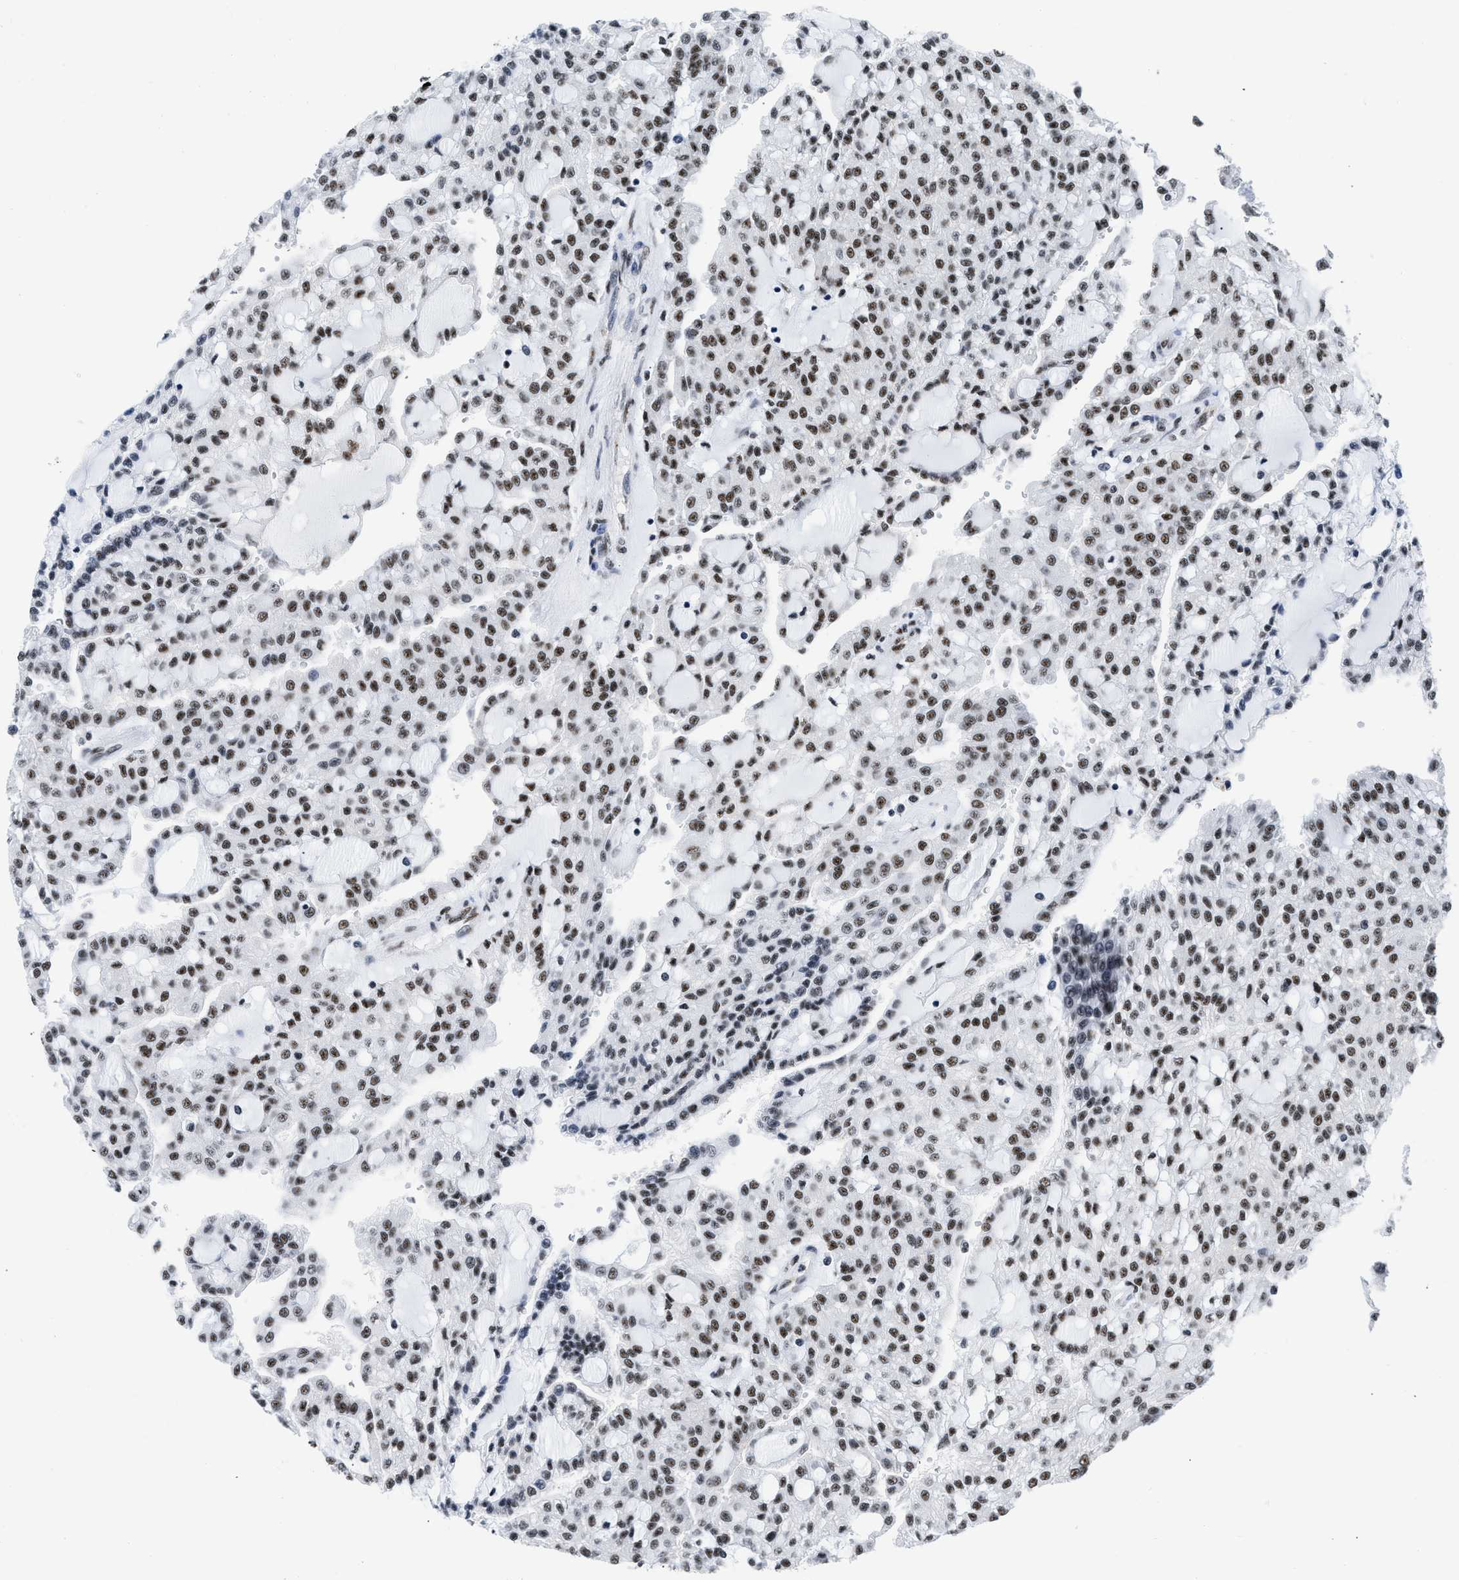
{"staining": {"intensity": "moderate", "quantity": ">75%", "location": "nuclear"}, "tissue": "renal cancer", "cell_type": "Tumor cells", "image_type": "cancer", "snomed": [{"axis": "morphology", "description": "Adenocarcinoma, NOS"}, {"axis": "topography", "description": "Kidney"}], "caption": "Immunohistochemical staining of renal adenocarcinoma shows medium levels of moderate nuclear protein expression in about >75% of tumor cells. The protein is shown in brown color, while the nuclei are stained blue.", "gene": "RBM8A", "patient": {"sex": "male", "age": 63}}